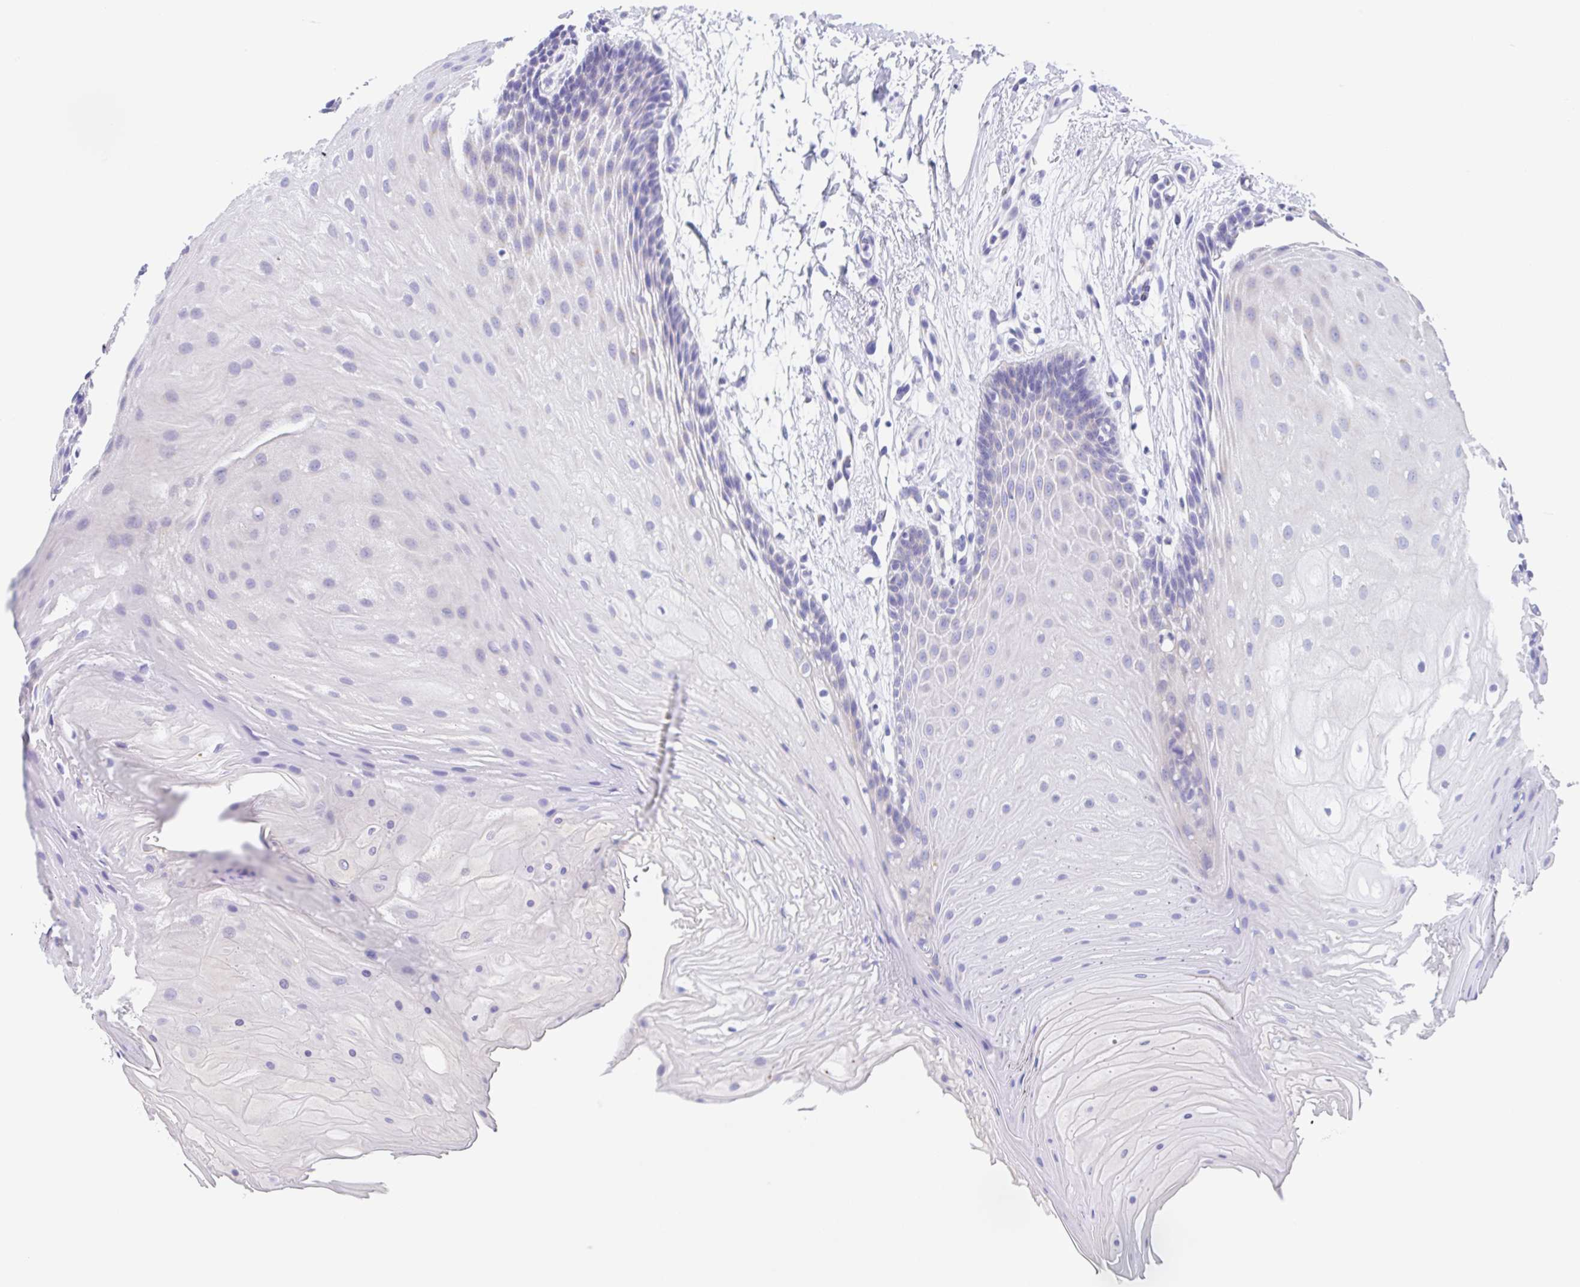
{"staining": {"intensity": "negative", "quantity": "none", "location": "none"}, "tissue": "oral mucosa", "cell_type": "Squamous epithelial cells", "image_type": "normal", "snomed": [{"axis": "morphology", "description": "Normal tissue, NOS"}, {"axis": "morphology", "description": "Squamous cell carcinoma, NOS"}, {"axis": "topography", "description": "Oral tissue"}, {"axis": "topography", "description": "Tounge, NOS"}, {"axis": "topography", "description": "Head-Neck"}], "caption": "IHC photomicrograph of unremarkable oral mucosa stained for a protein (brown), which demonstrates no positivity in squamous epithelial cells. (Brightfield microscopy of DAB IHC at high magnification).", "gene": "SCG3", "patient": {"sex": "male", "age": 62}}